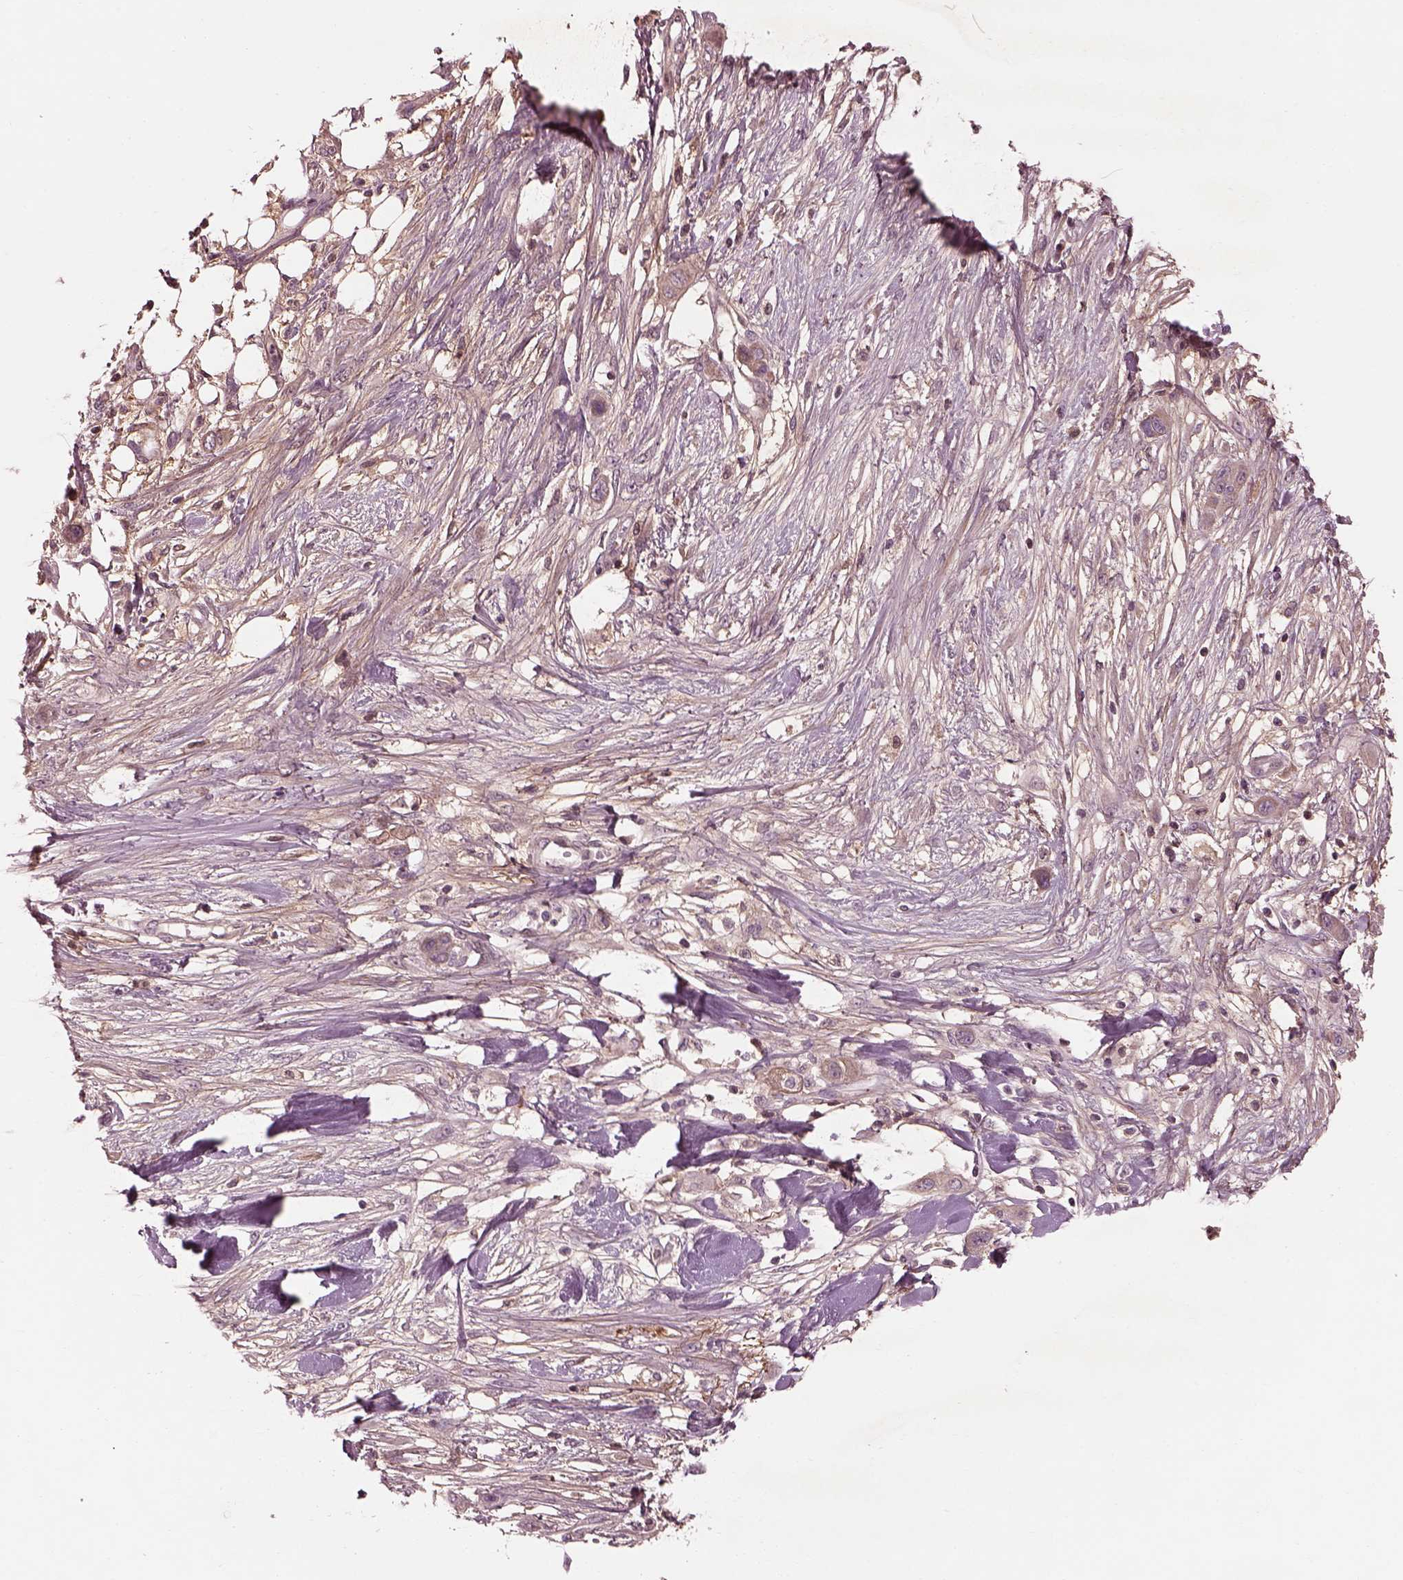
{"staining": {"intensity": "weak", "quantity": "25%-75%", "location": "cytoplasmic/membranous"}, "tissue": "skin cancer", "cell_type": "Tumor cells", "image_type": "cancer", "snomed": [{"axis": "morphology", "description": "Squamous cell carcinoma, NOS"}, {"axis": "topography", "description": "Skin"}], "caption": "This is a micrograph of immunohistochemistry staining of skin squamous cell carcinoma, which shows weak expression in the cytoplasmic/membranous of tumor cells.", "gene": "EFEMP1", "patient": {"sex": "male", "age": 79}}